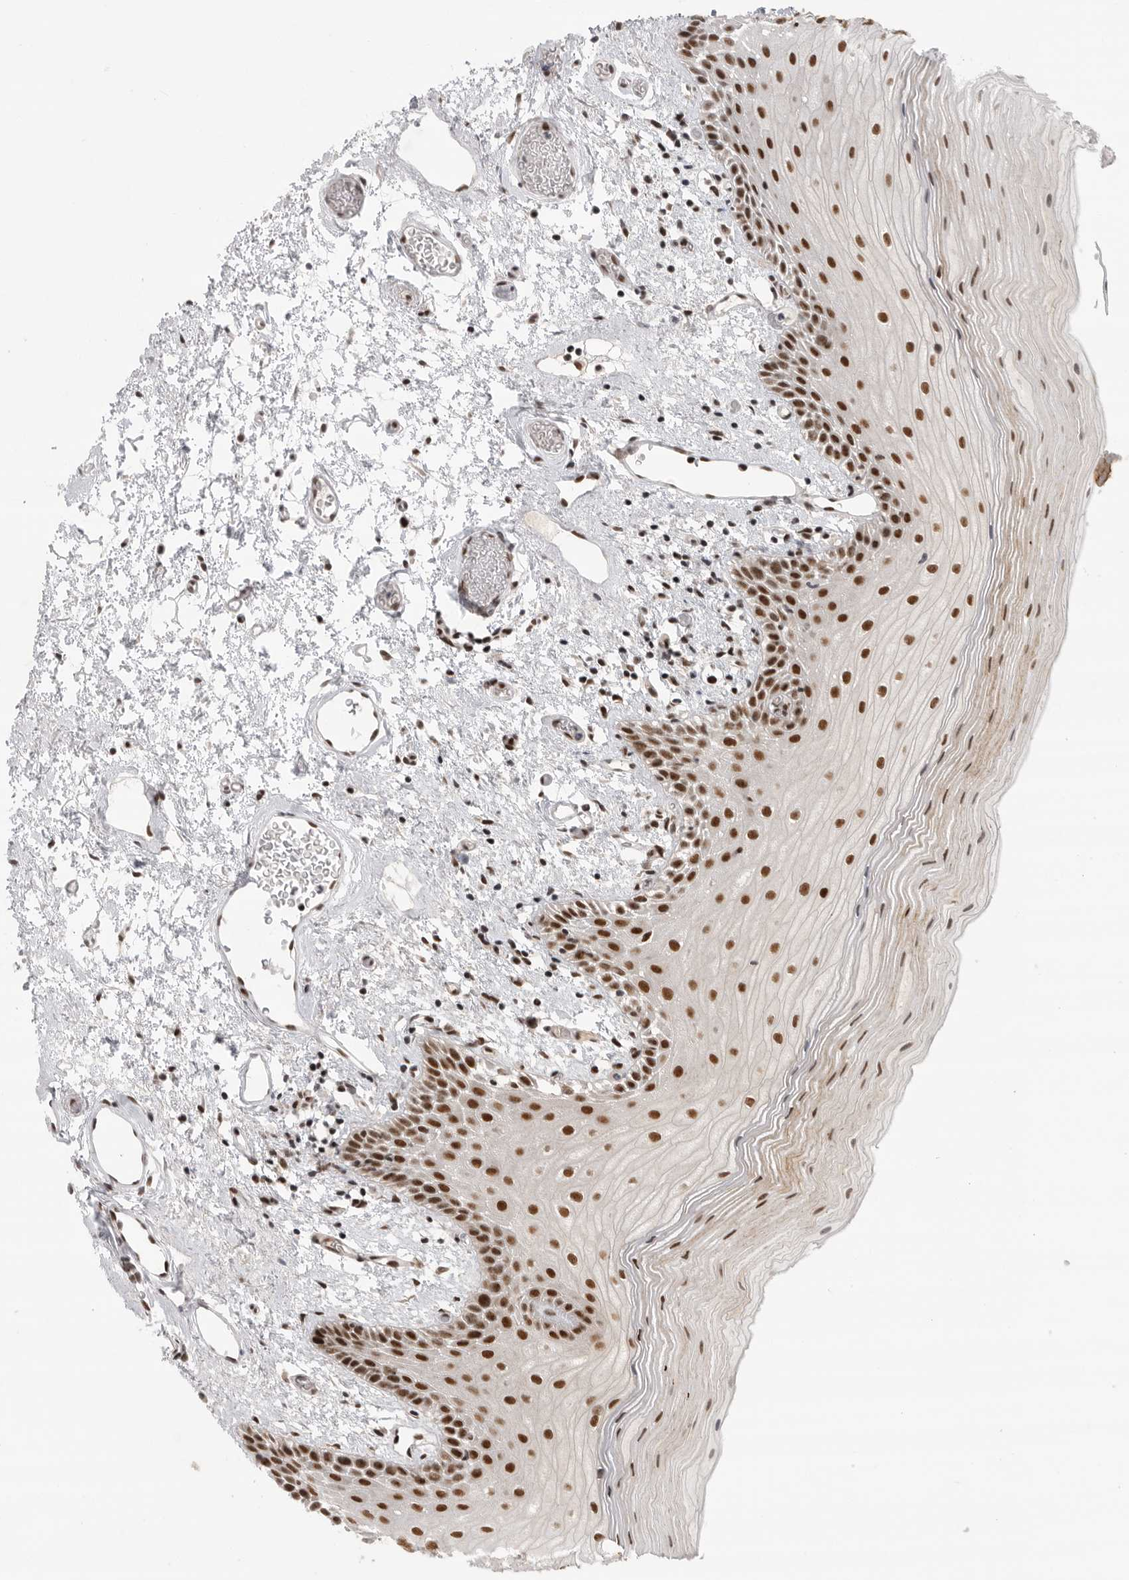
{"staining": {"intensity": "strong", "quantity": ">75%", "location": "cytoplasmic/membranous,nuclear"}, "tissue": "oral mucosa", "cell_type": "Squamous epithelial cells", "image_type": "normal", "snomed": [{"axis": "morphology", "description": "Normal tissue, NOS"}, {"axis": "topography", "description": "Oral tissue"}], "caption": "Oral mucosa stained with IHC shows strong cytoplasmic/membranous,nuclear positivity in approximately >75% of squamous epithelial cells. (DAB = brown stain, brightfield microscopy at high magnification).", "gene": "ZNF830", "patient": {"sex": "male", "age": 52}}